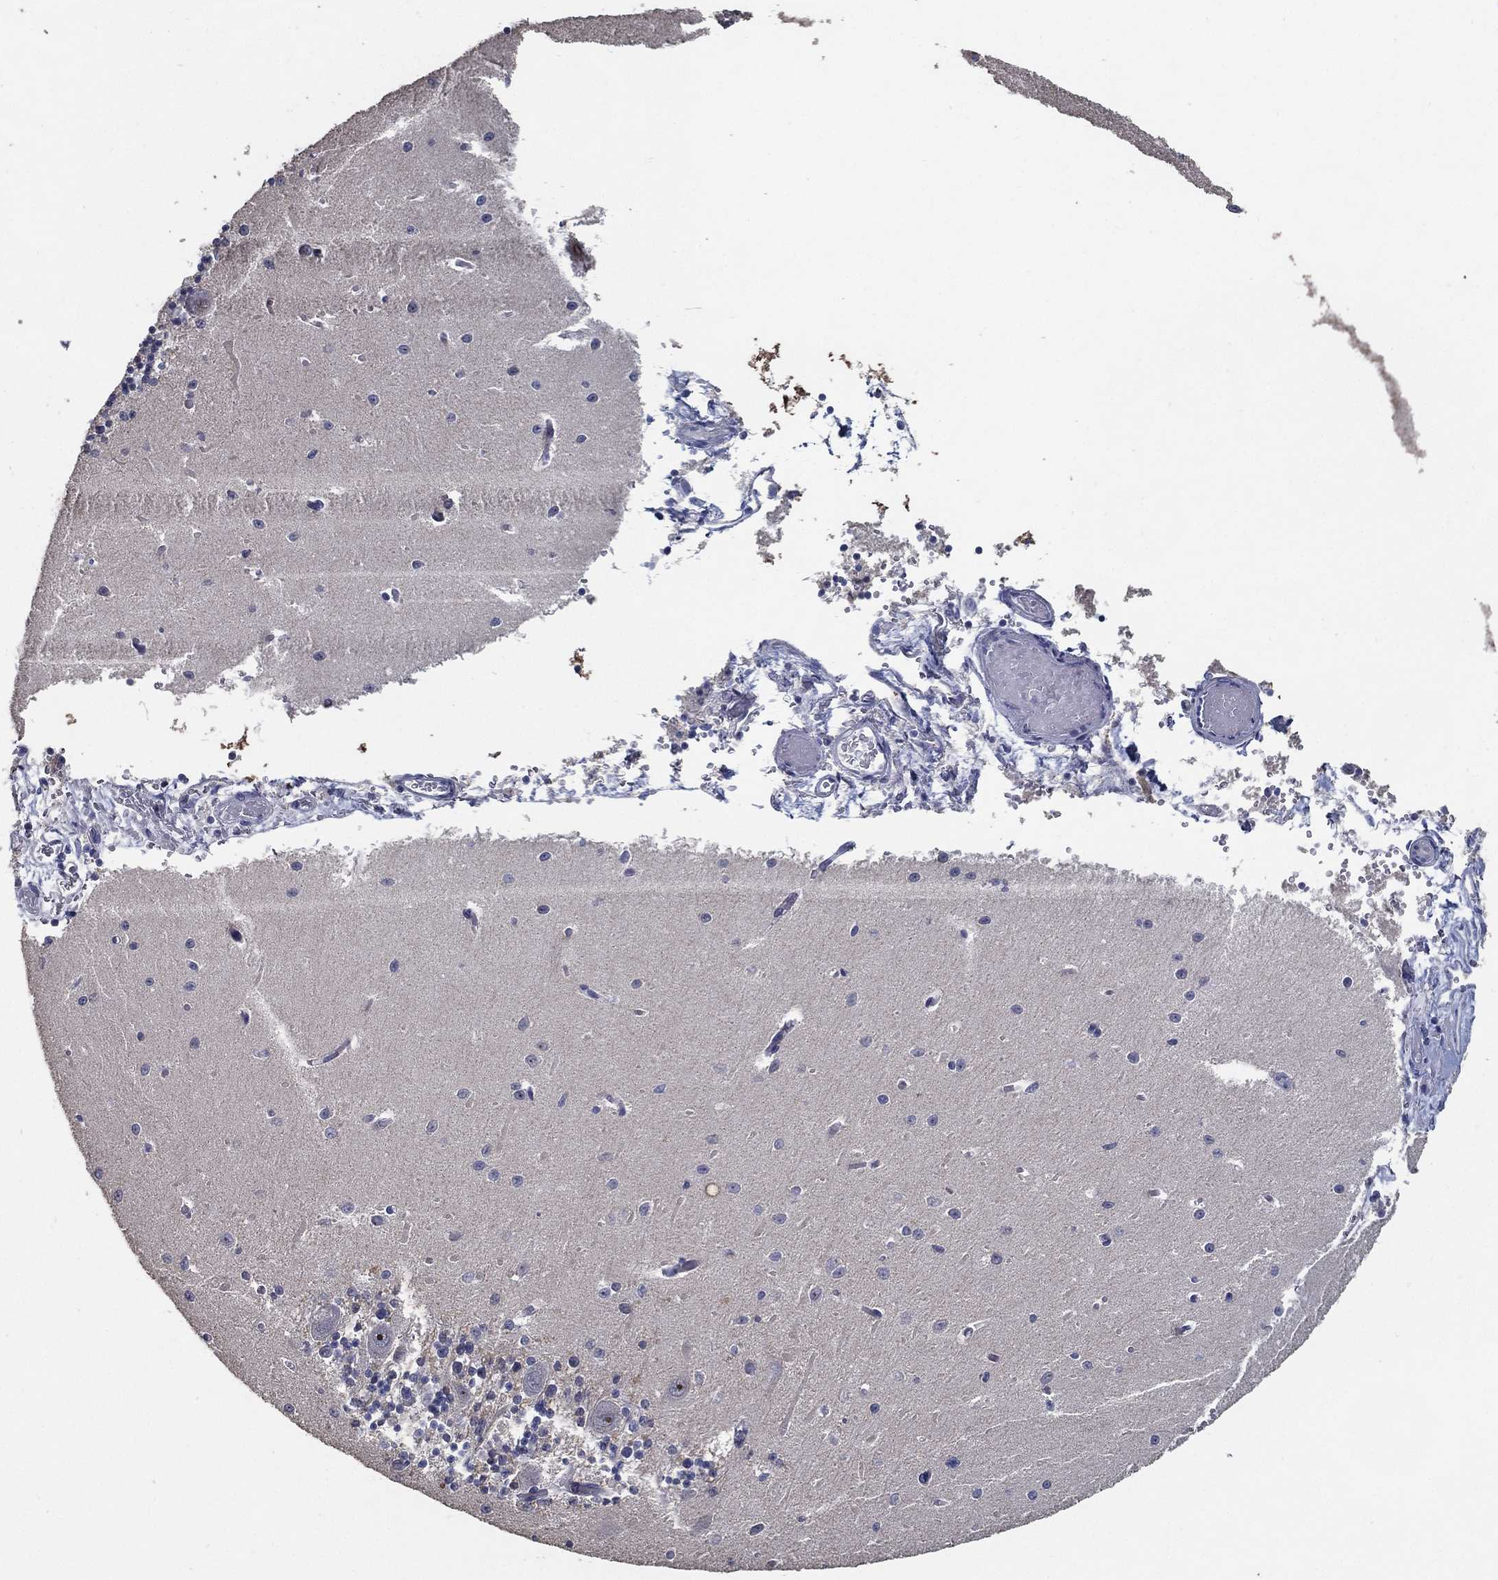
{"staining": {"intensity": "negative", "quantity": "none", "location": "none"}, "tissue": "cerebellum", "cell_type": "Cells in granular layer", "image_type": "normal", "snomed": [{"axis": "morphology", "description": "Normal tissue, NOS"}, {"axis": "topography", "description": "Cerebellum"}], "caption": "Immunohistochemistry photomicrograph of normal cerebellum: cerebellum stained with DAB (3,3'-diaminobenzidine) shows no significant protein expression in cells in granular layer.", "gene": "EFNA1", "patient": {"sex": "female", "age": 64}}